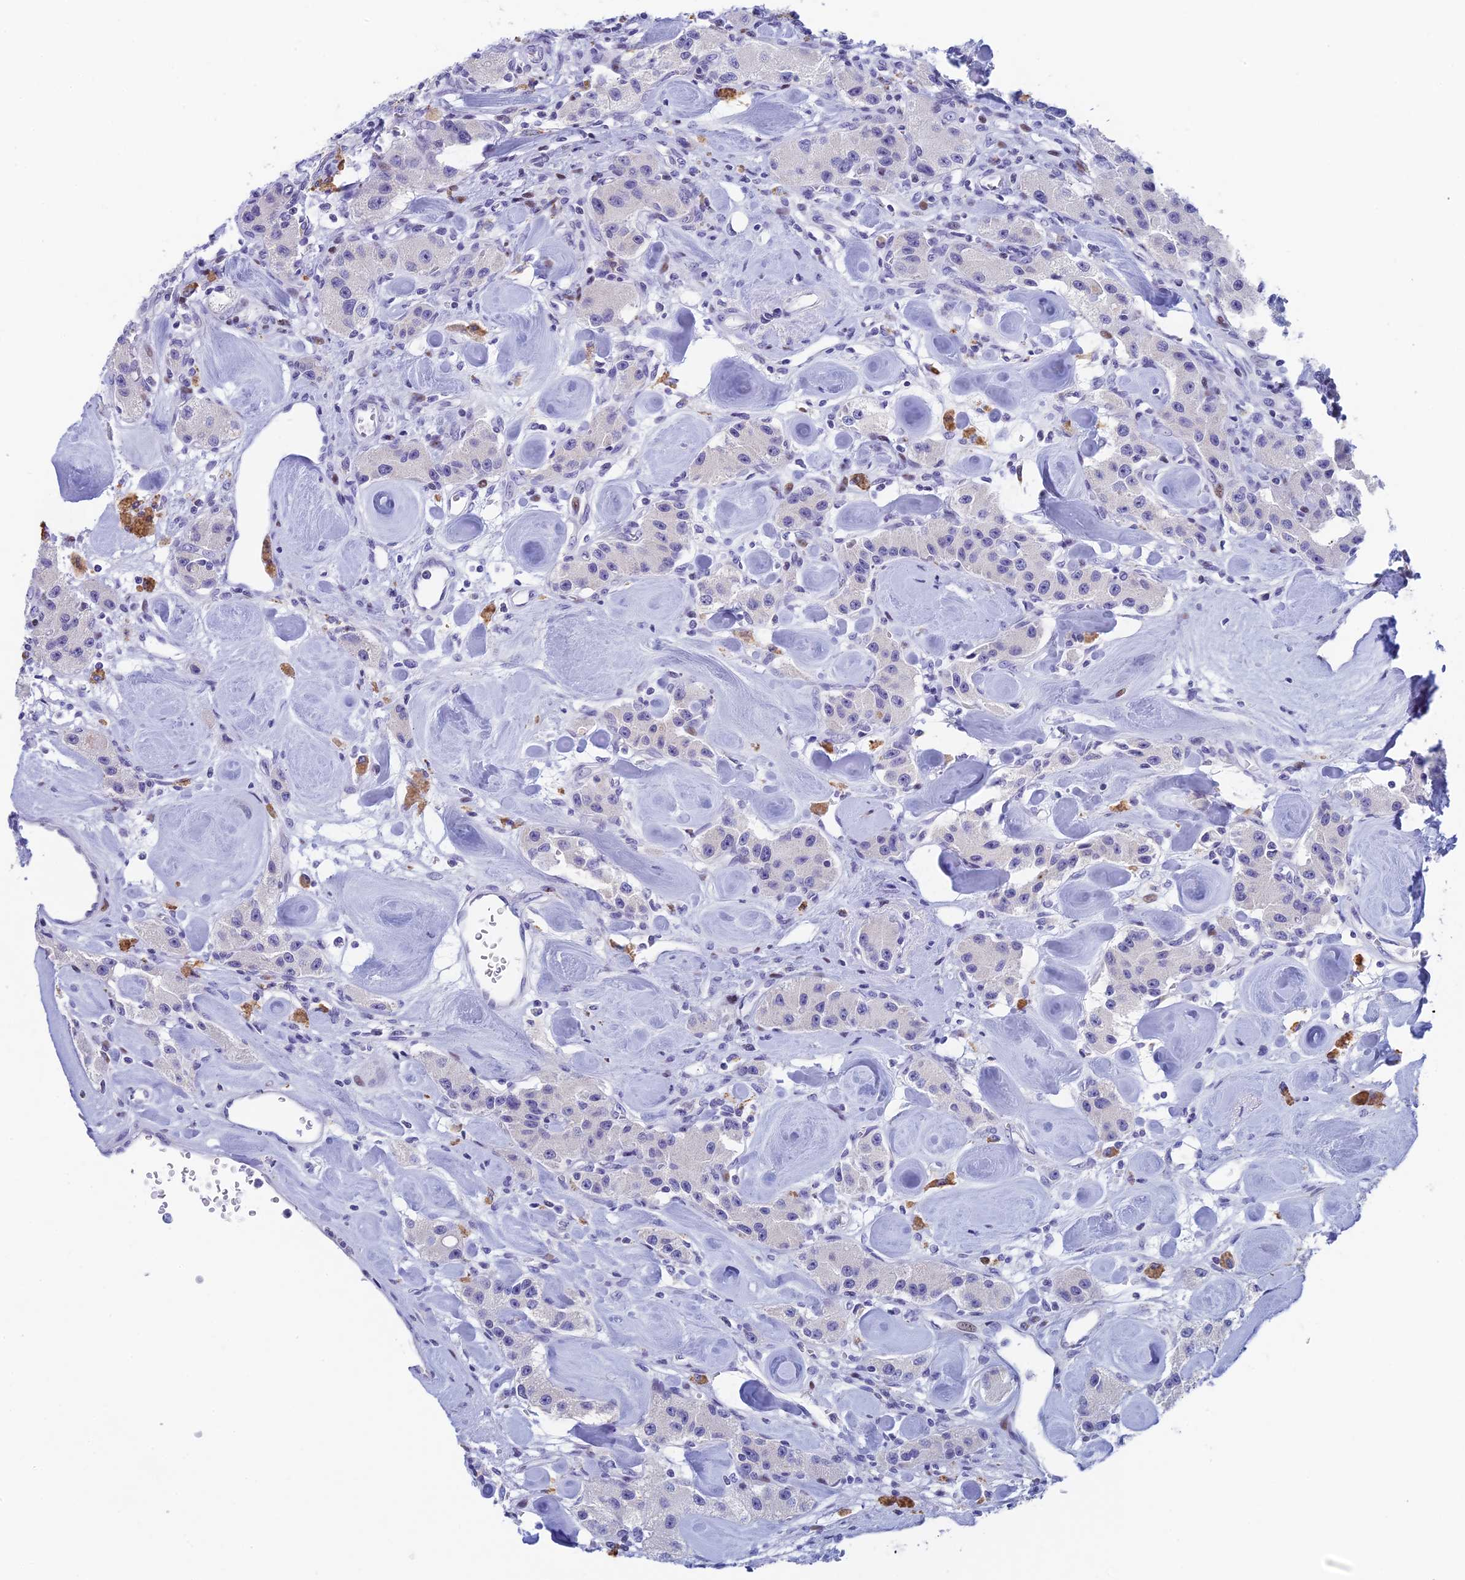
{"staining": {"intensity": "negative", "quantity": "none", "location": "none"}, "tissue": "carcinoid", "cell_type": "Tumor cells", "image_type": "cancer", "snomed": [{"axis": "morphology", "description": "Carcinoid, malignant, NOS"}, {"axis": "topography", "description": "Pancreas"}], "caption": "High power microscopy photomicrograph of an immunohistochemistry (IHC) histopathology image of carcinoid, revealing no significant expression in tumor cells.", "gene": "REXO5", "patient": {"sex": "male", "age": 41}}